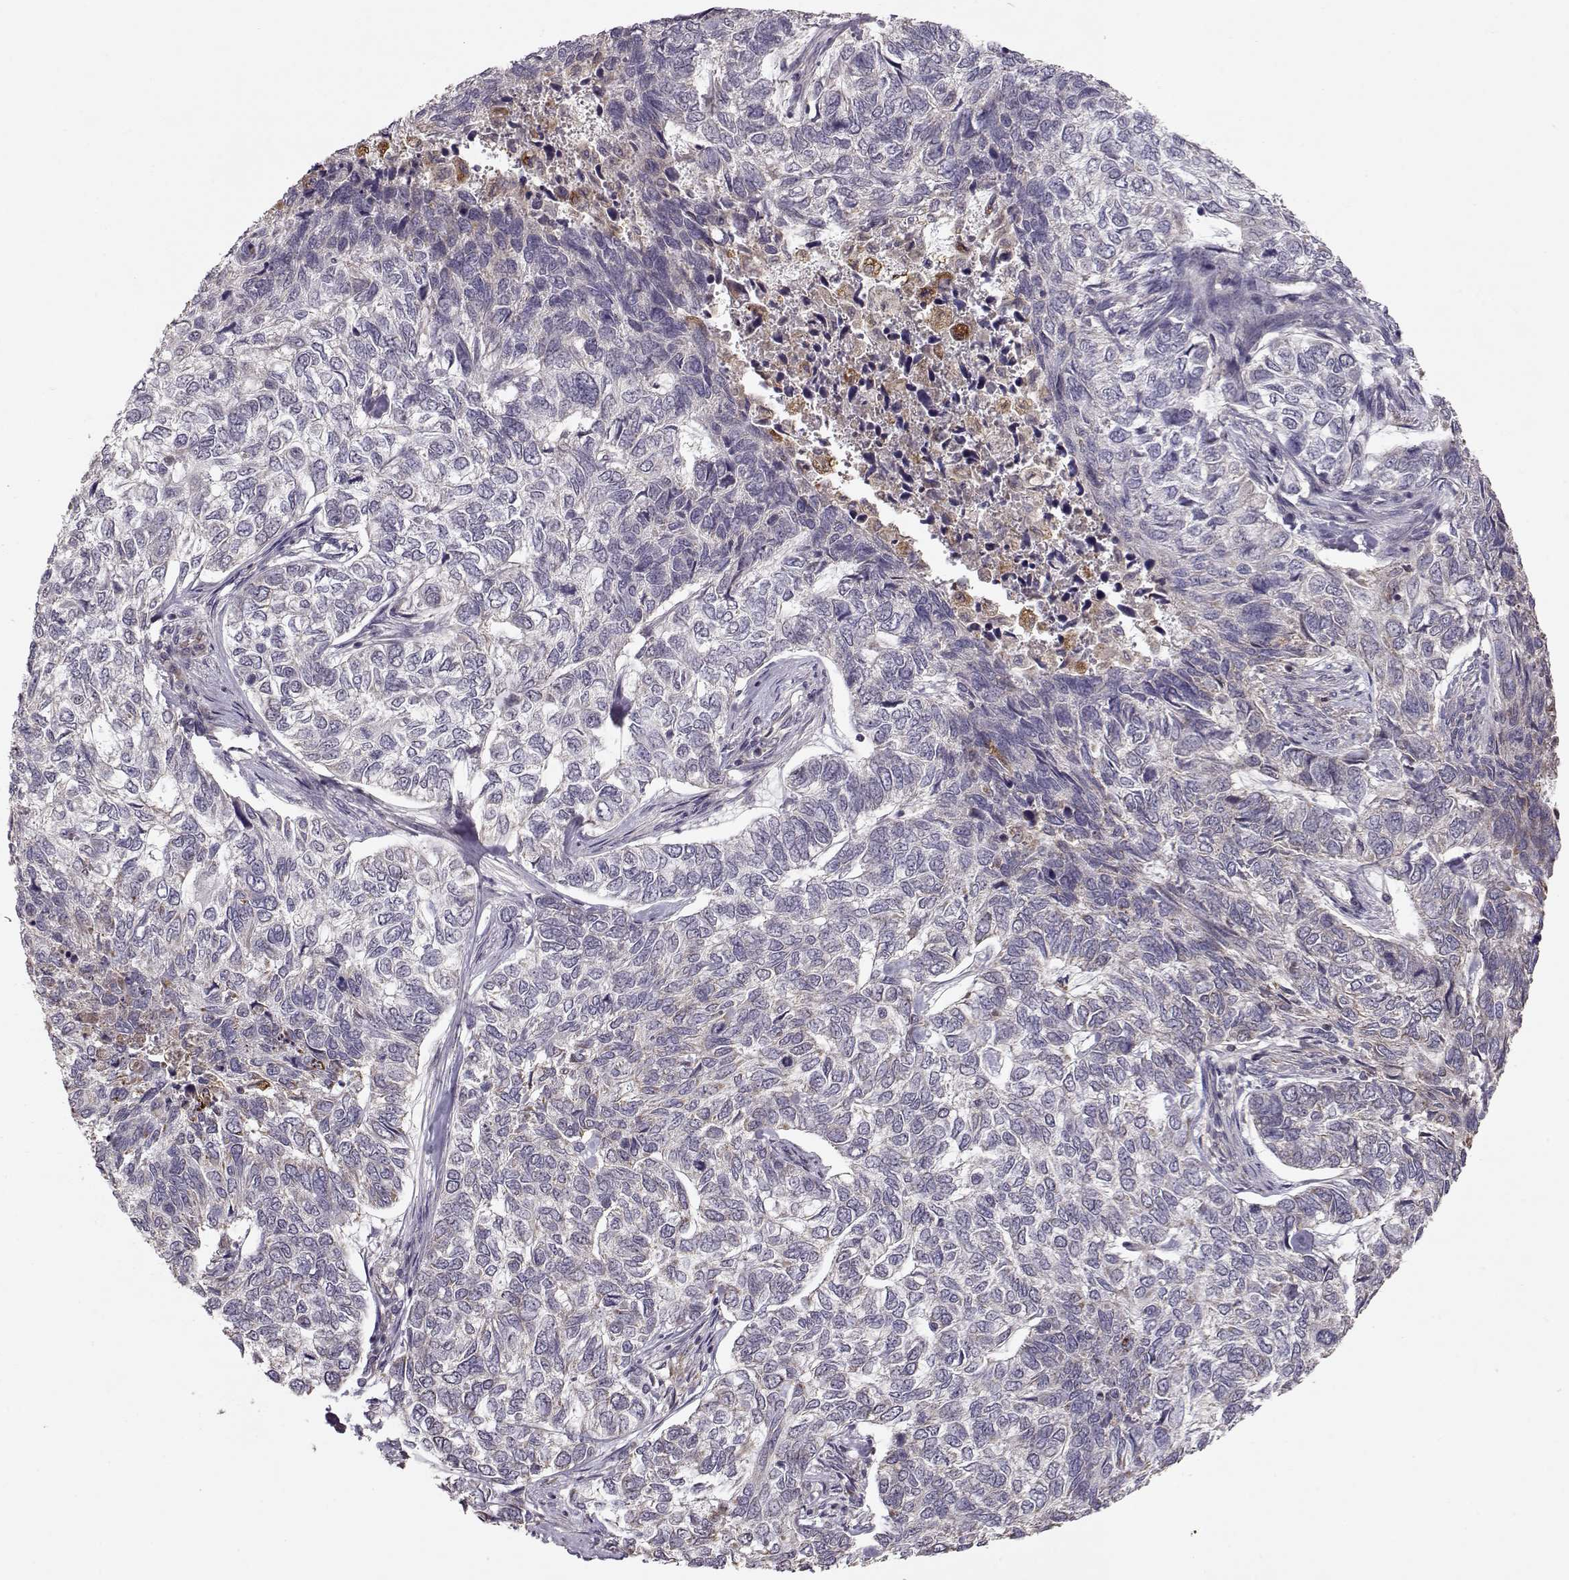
{"staining": {"intensity": "negative", "quantity": "none", "location": "none"}, "tissue": "skin cancer", "cell_type": "Tumor cells", "image_type": "cancer", "snomed": [{"axis": "morphology", "description": "Basal cell carcinoma"}, {"axis": "topography", "description": "Skin"}], "caption": "Immunohistochemical staining of human basal cell carcinoma (skin) demonstrates no significant positivity in tumor cells.", "gene": "CMTM3", "patient": {"sex": "female", "age": 65}}